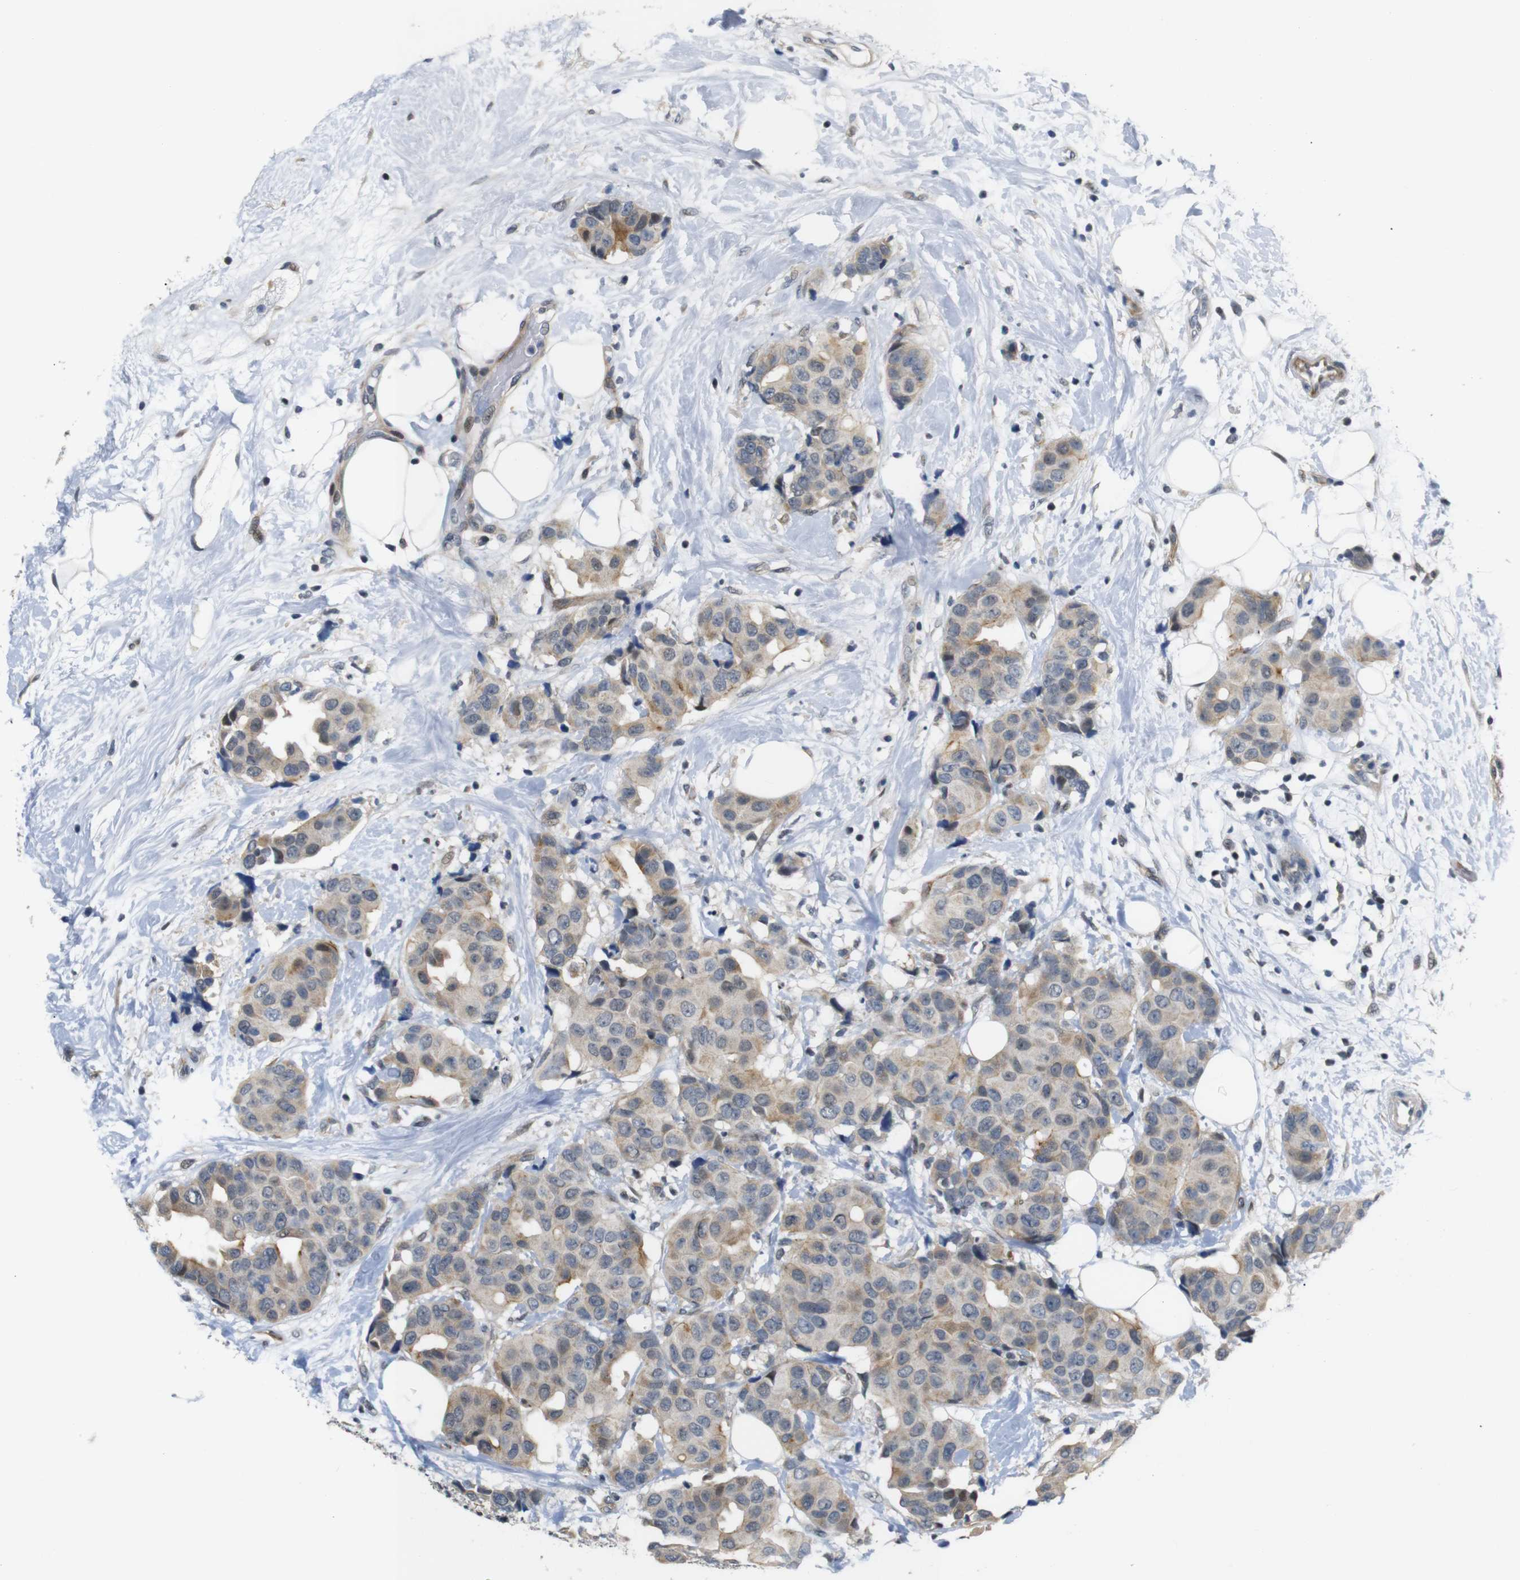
{"staining": {"intensity": "weak", "quantity": ">75%", "location": "cytoplasmic/membranous"}, "tissue": "breast cancer", "cell_type": "Tumor cells", "image_type": "cancer", "snomed": [{"axis": "morphology", "description": "Normal tissue, NOS"}, {"axis": "morphology", "description": "Duct carcinoma"}, {"axis": "topography", "description": "Breast"}], "caption": "Protein staining exhibits weak cytoplasmic/membranous expression in approximately >75% of tumor cells in infiltrating ductal carcinoma (breast).", "gene": "SYDE1", "patient": {"sex": "female", "age": 39}}